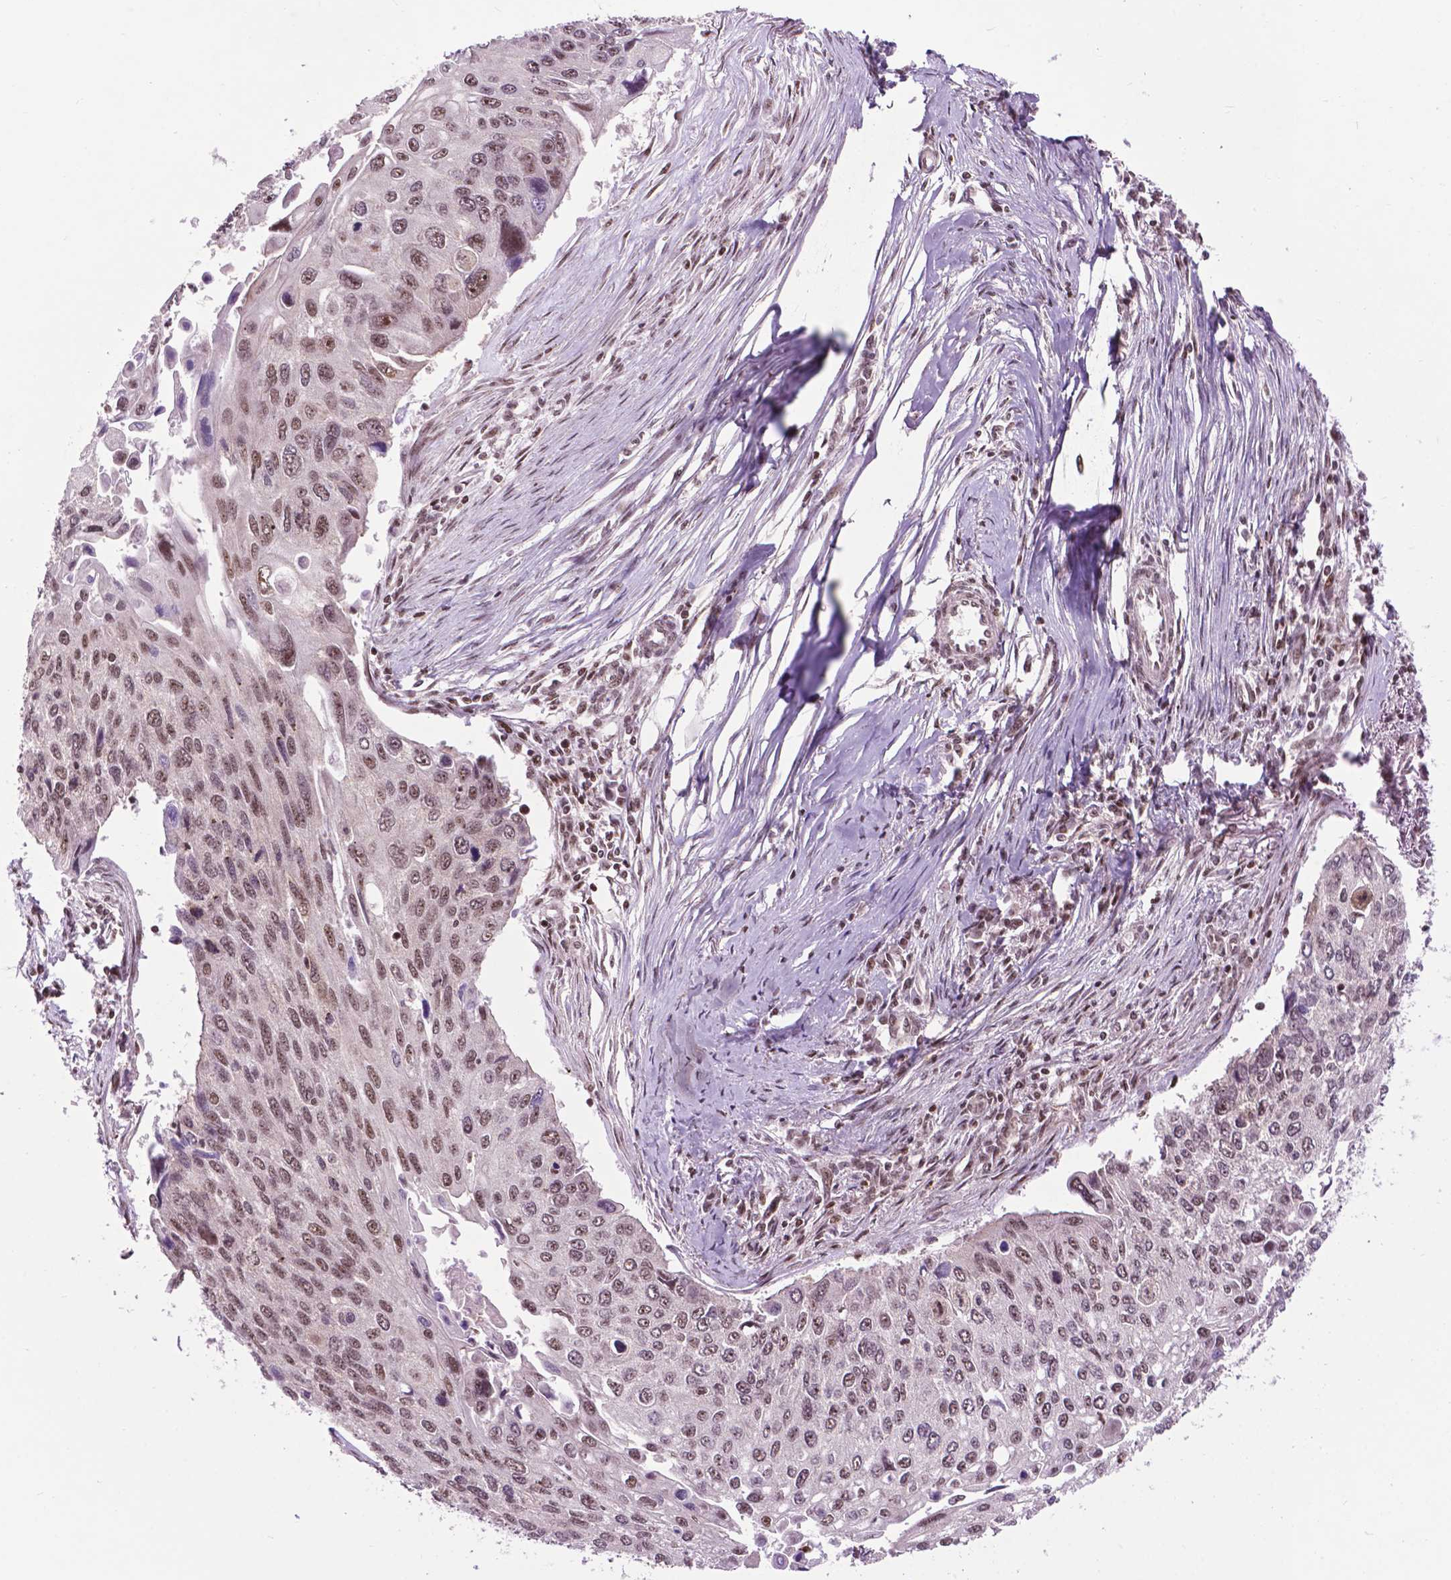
{"staining": {"intensity": "moderate", "quantity": "25%-75%", "location": "nuclear"}, "tissue": "lung cancer", "cell_type": "Tumor cells", "image_type": "cancer", "snomed": [{"axis": "morphology", "description": "Squamous cell carcinoma, NOS"}, {"axis": "morphology", "description": "Squamous cell carcinoma, metastatic, NOS"}, {"axis": "topography", "description": "Lung"}], "caption": "A histopathology image showing moderate nuclear staining in about 25%-75% of tumor cells in lung cancer, as visualized by brown immunohistochemical staining.", "gene": "EAF1", "patient": {"sex": "male", "age": 63}}